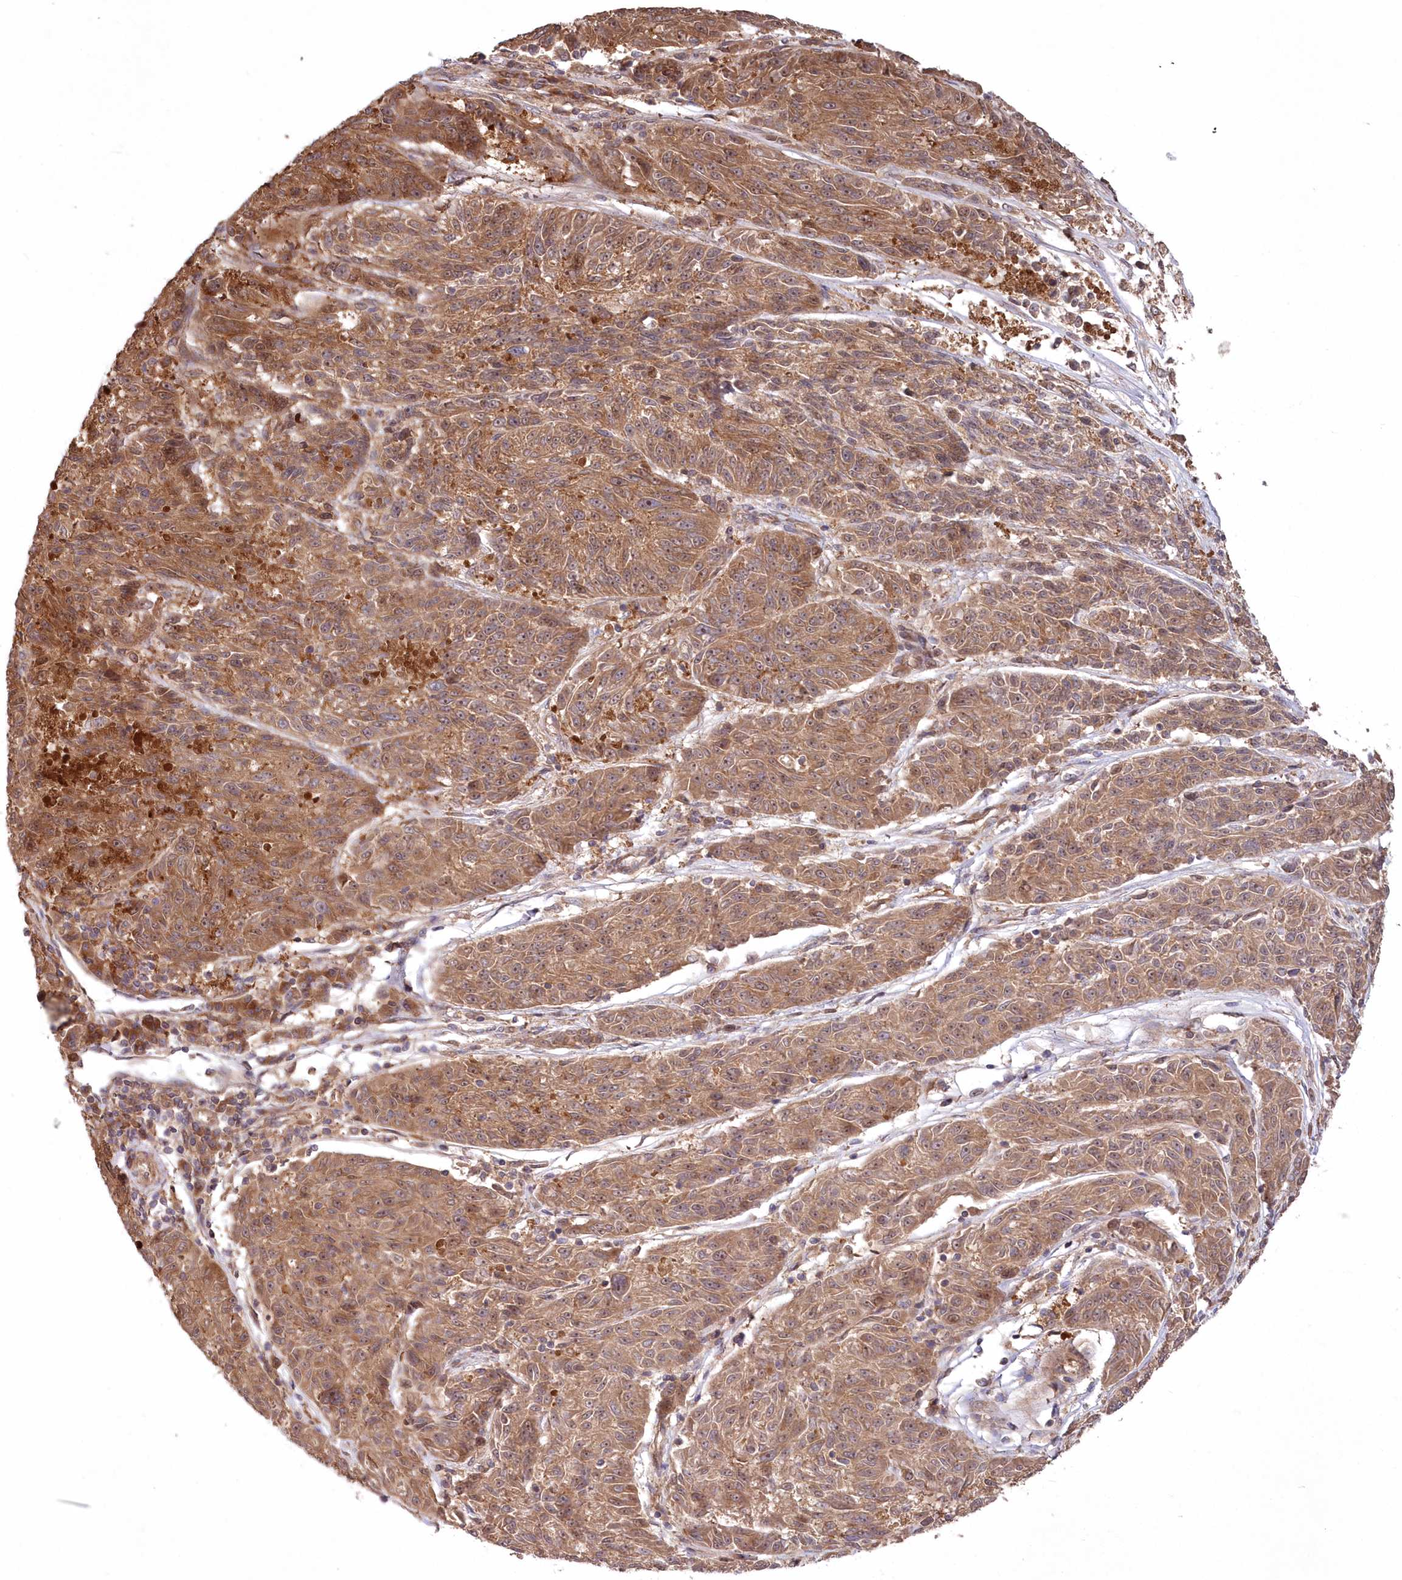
{"staining": {"intensity": "moderate", "quantity": ">75%", "location": "cytoplasmic/membranous,nuclear"}, "tissue": "melanoma", "cell_type": "Tumor cells", "image_type": "cancer", "snomed": [{"axis": "morphology", "description": "Malignant melanoma, NOS"}, {"axis": "topography", "description": "Skin"}], "caption": "DAB (3,3'-diaminobenzidine) immunohistochemical staining of malignant melanoma exhibits moderate cytoplasmic/membranous and nuclear protein staining in approximately >75% of tumor cells.", "gene": "TBCA", "patient": {"sex": "male", "age": 53}}